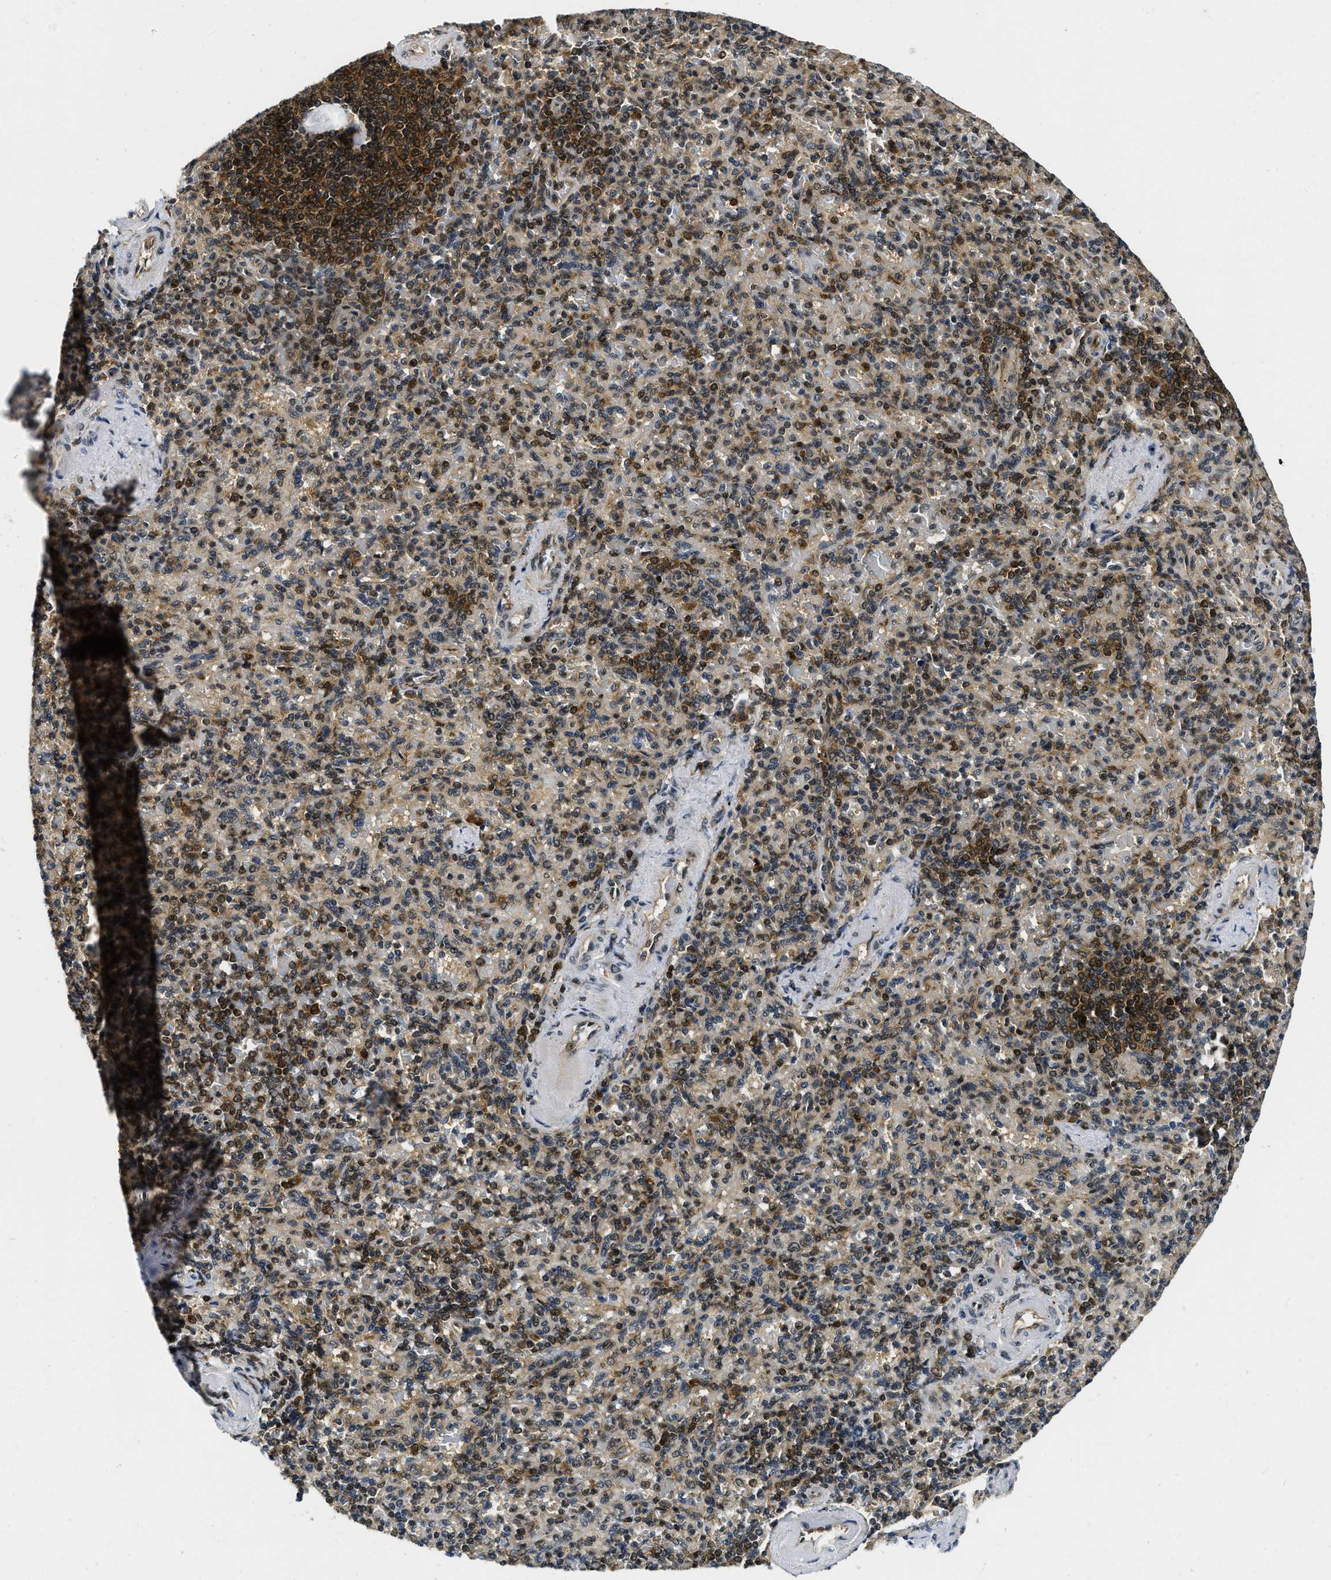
{"staining": {"intensity": "moderate", "quantity": "25%-75%", "location": "cytoplasmic/membranous,nuclear"}, "tissue": "spleen", "cell_type": "Cells in red pulp", "image_type": "normal", "snomed": [{"axis": "morphology", "description": "Normal tissue, NOS"}, {"axis": "topography", "description": "Spleen"}], "caption": "The immunohistochemical stain shows moderate cytoplasmic/membranous,nuclear staining in cells in red pulp of normal spleen. (DAB IHC with brightfield microscopy, high magnification).", "gene": "ADSL", "patient": {"sex": "female", "age": 74}}